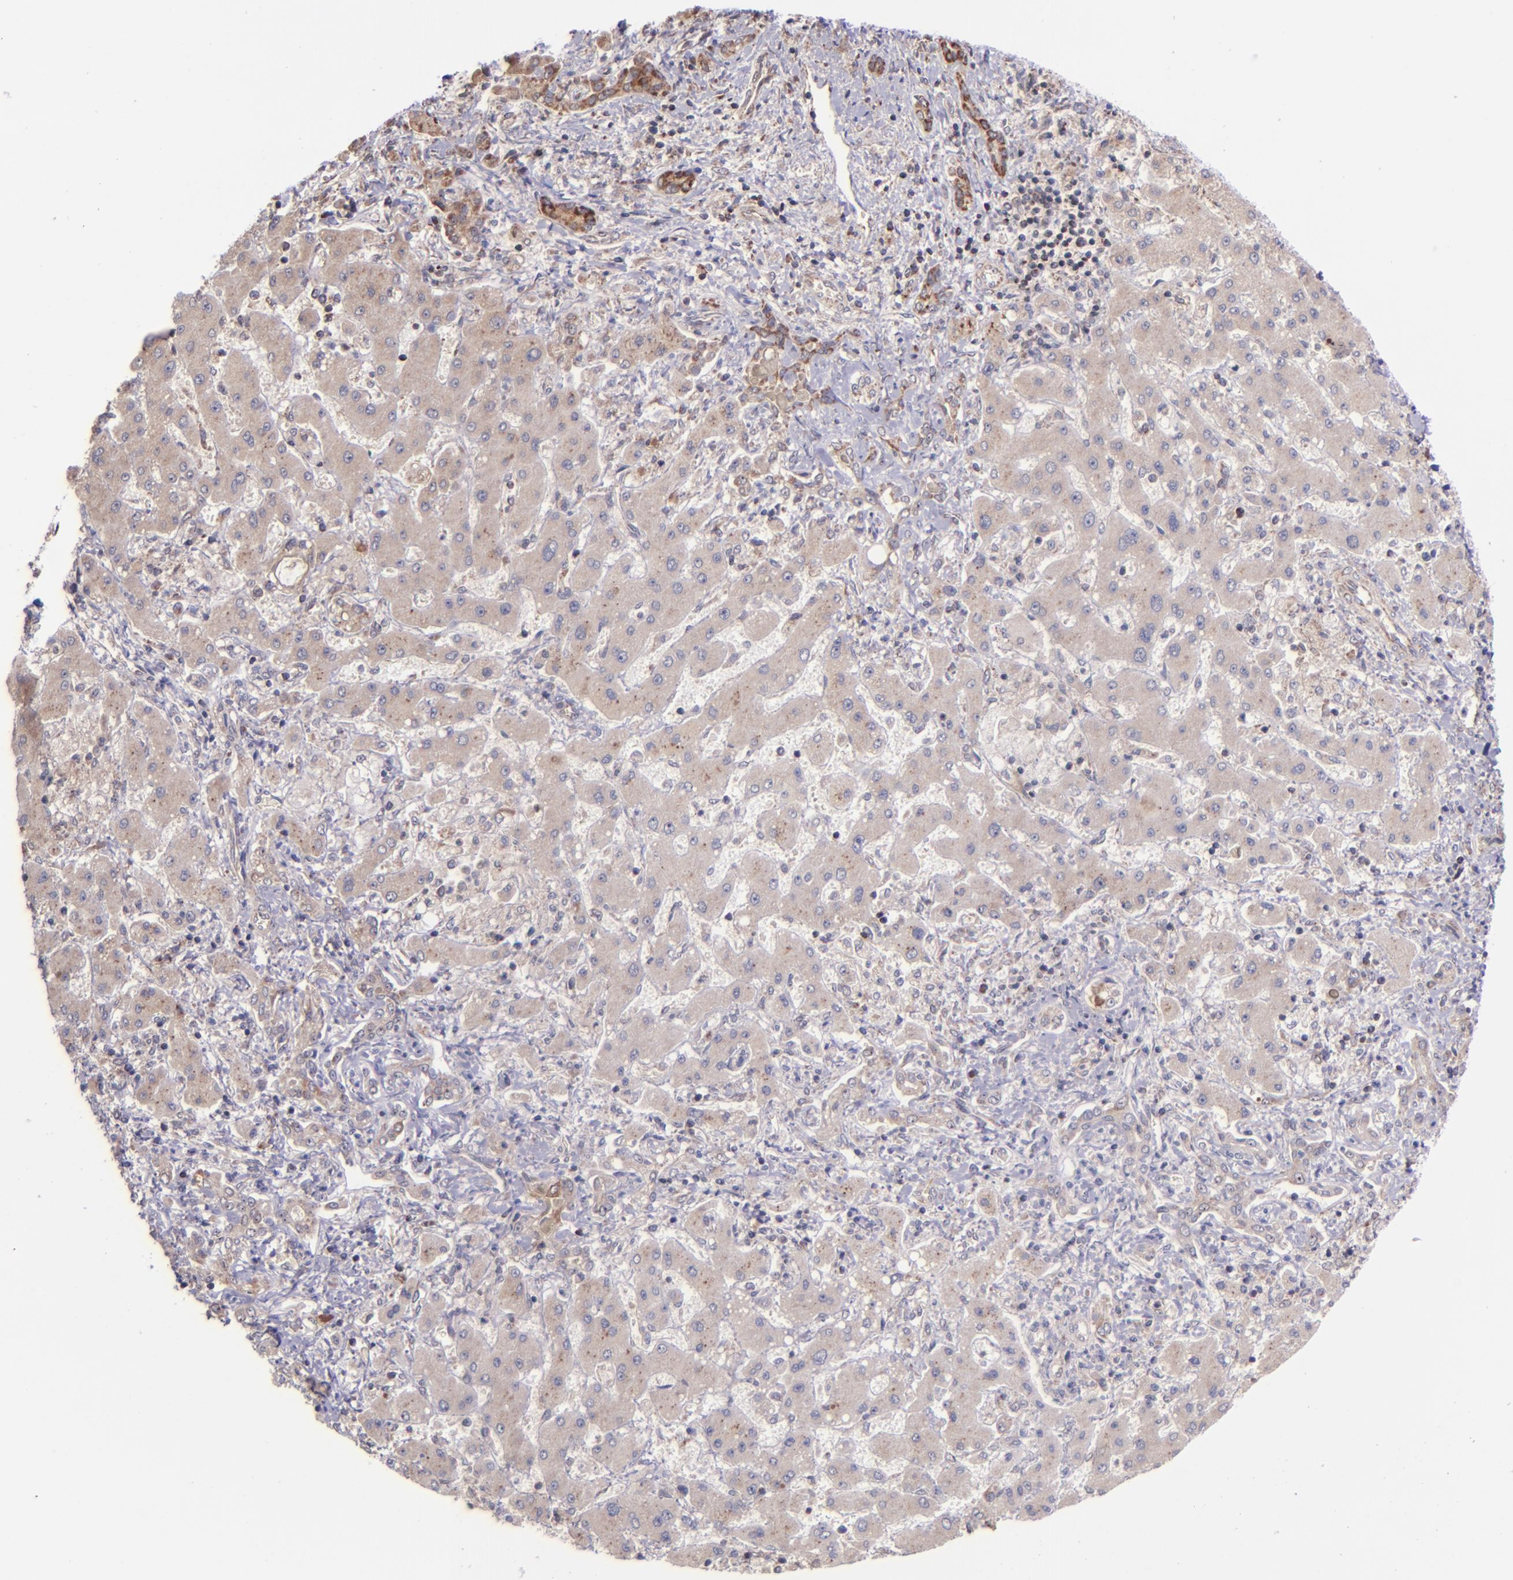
{"staining": {"intensity": "weak", "quantity": ">75%", "location": "cytoplasmic/membranous"}, "tissue": "liver cancer", "cell_type": "Tumor cells", "image_type": "cancer", "snomed": [{"axis": "morphology", "description": "Cholangiocarcinoma"}, {"axis": "topography", "description": "Liver"}], "caption": "About >75% of tumor cells in liver cholangiocarcinoma reveal weak cytoplasmic/membranous protein staining as visualized by brown immunohistochemical staining.", "gene": "SHC1", "patient": {"sex": "male", "age": 50}}